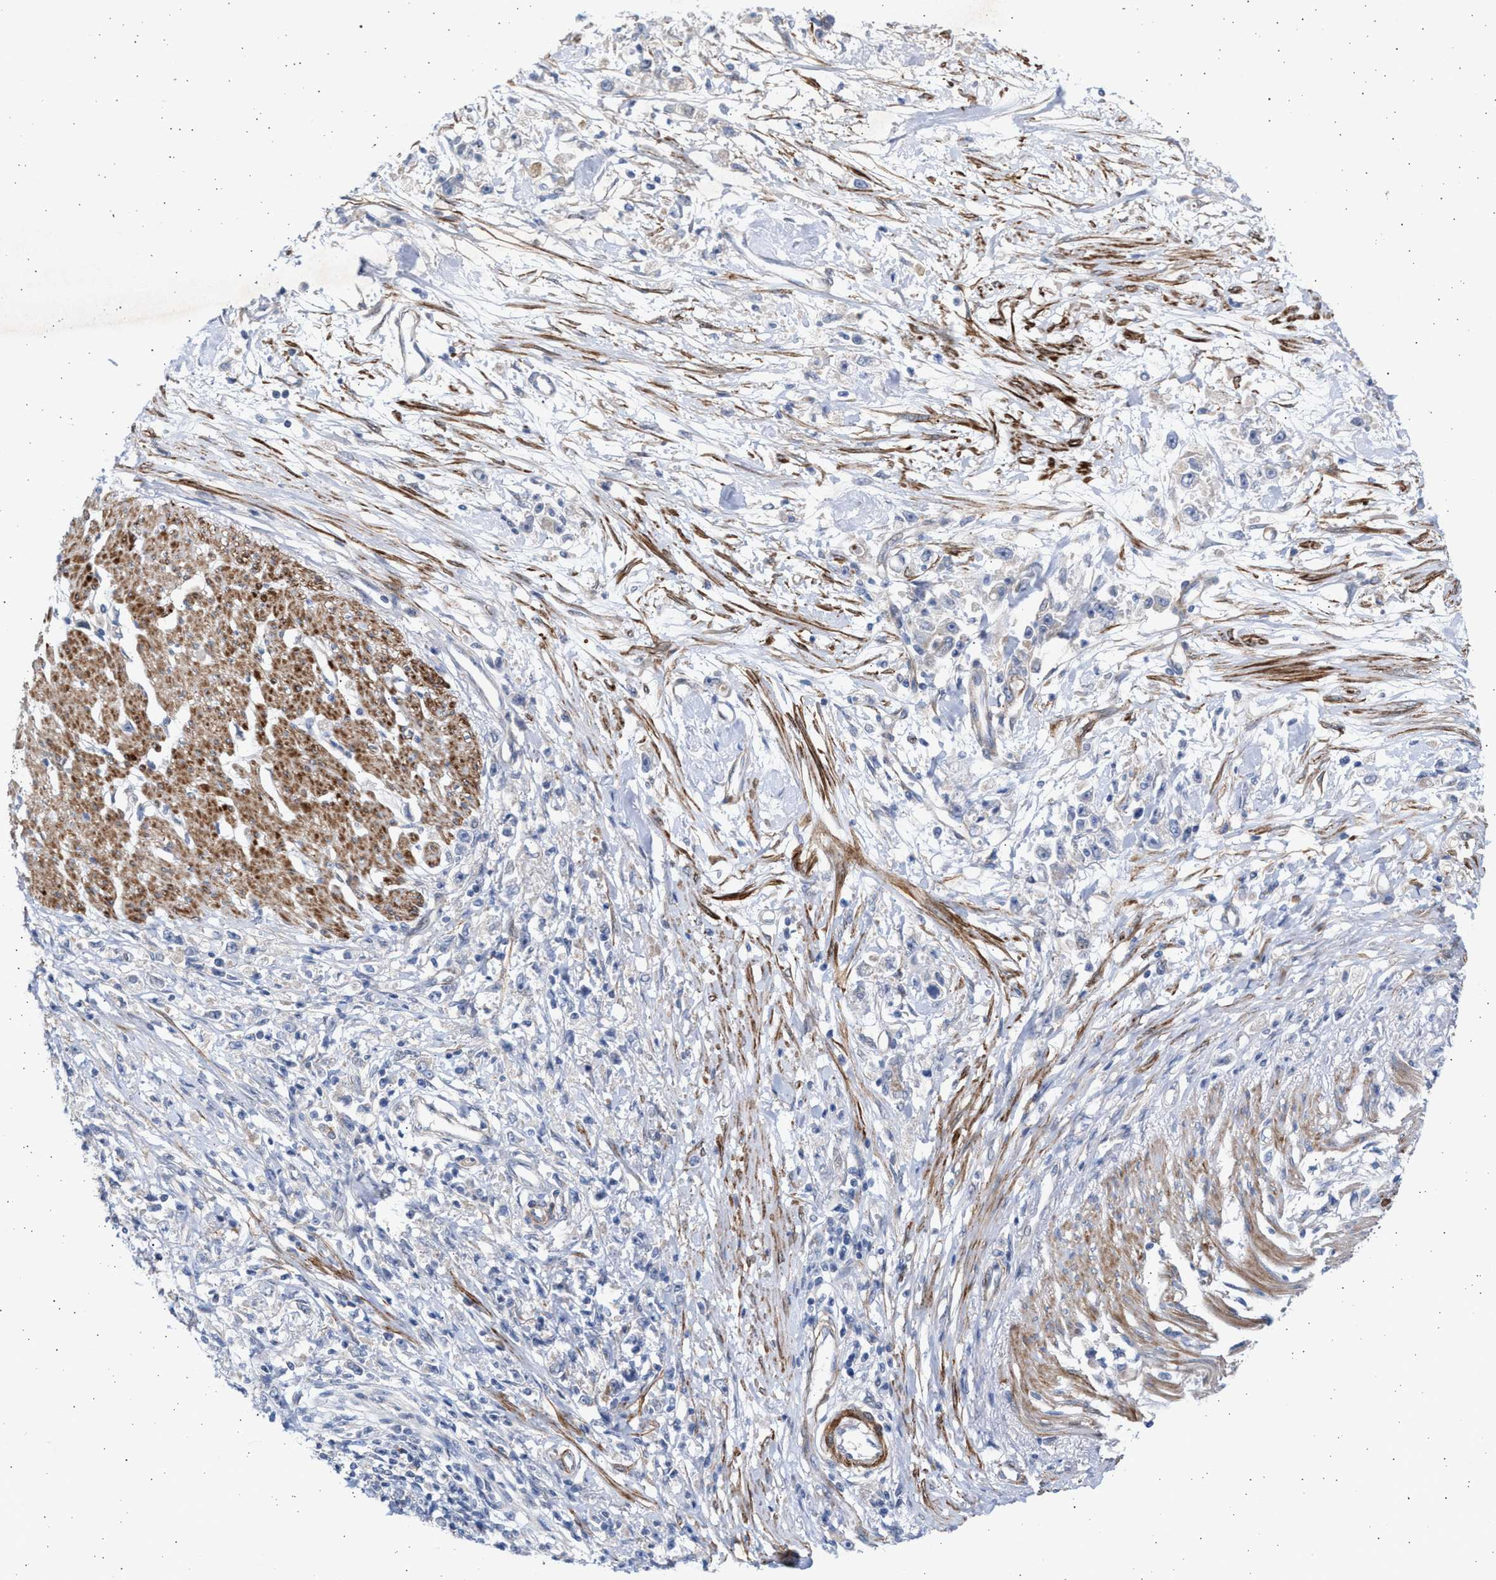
{"staining": {"intensity": "negative", "quantity": "none", "location": "none"}, "tissue": "stomach cancer", "cell_type": "Tumor cells", "image_type": "cancer", "snomed": [{"axis": "morphology", "description": "Adenocarcinoma, NOS"}, {"axis": "topography", "description": "Stomach"}], "caption": "The image reveals no significant staining in tumor cells of stomach cancer (adenocarcinoma).", "gene": "NBR1", "patient": {"sex": "female", "age": 59}}